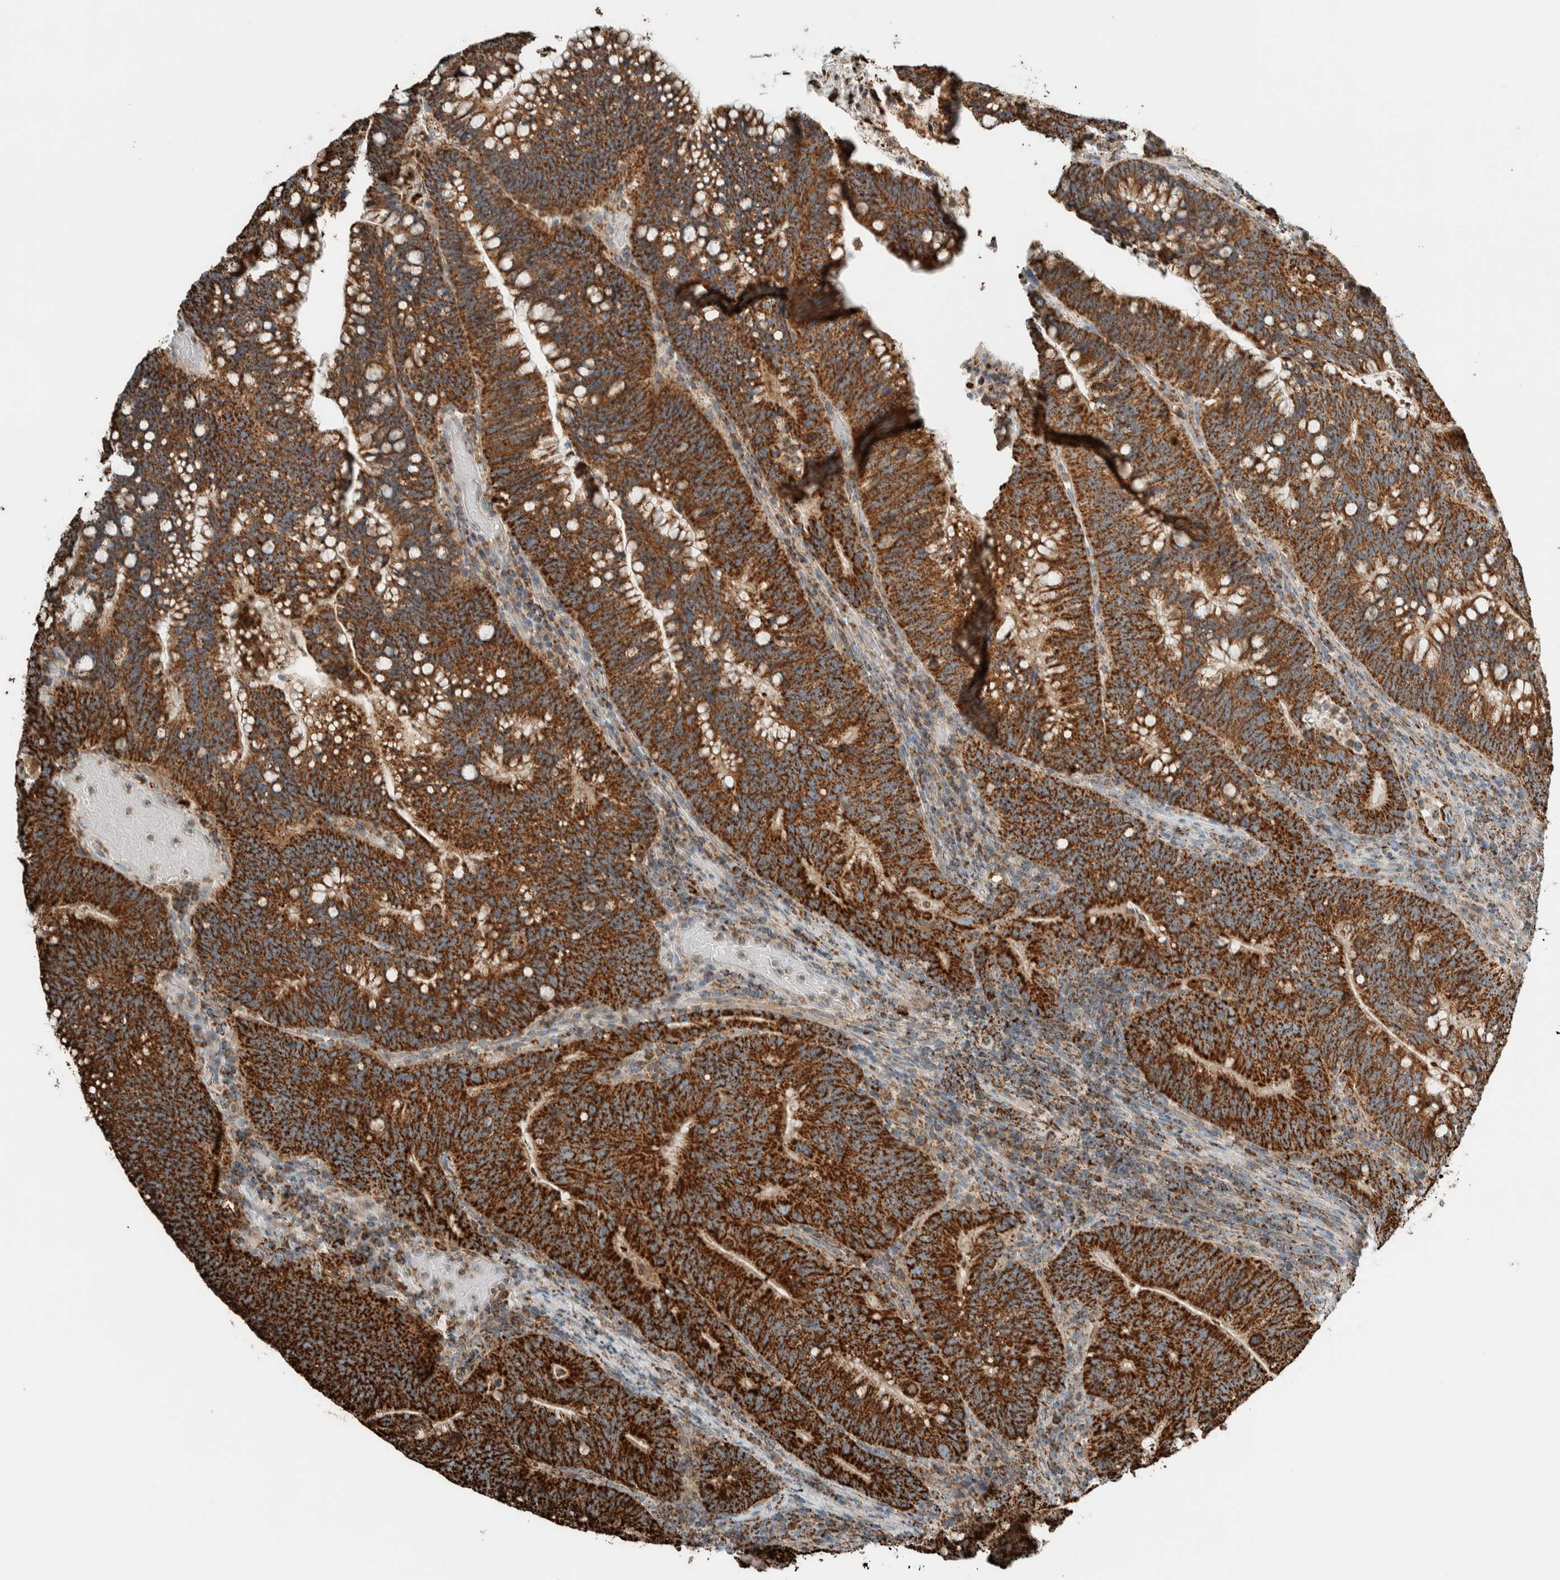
{"staining": {"intensity": "strong", "quantity": ">75%", "location": "cytoplasmic/membranous"}, "tissue": "colorectal cancer", "cell_type": "Tumor cells", "image_type": "cancer", "snomed": [{"axis": "morphology", "description": "Adenocarcinoma, NOS"}, {"axis": "topography", "description": "Colon"}], "caption": "An image of human colorectal adenocarcinoma stained for a protein exhibits strong cytoplasmic/membranous brown staining in tumor cells.", "gene": "ZNF454", "patient": {"sex": "female", "age": 66}}